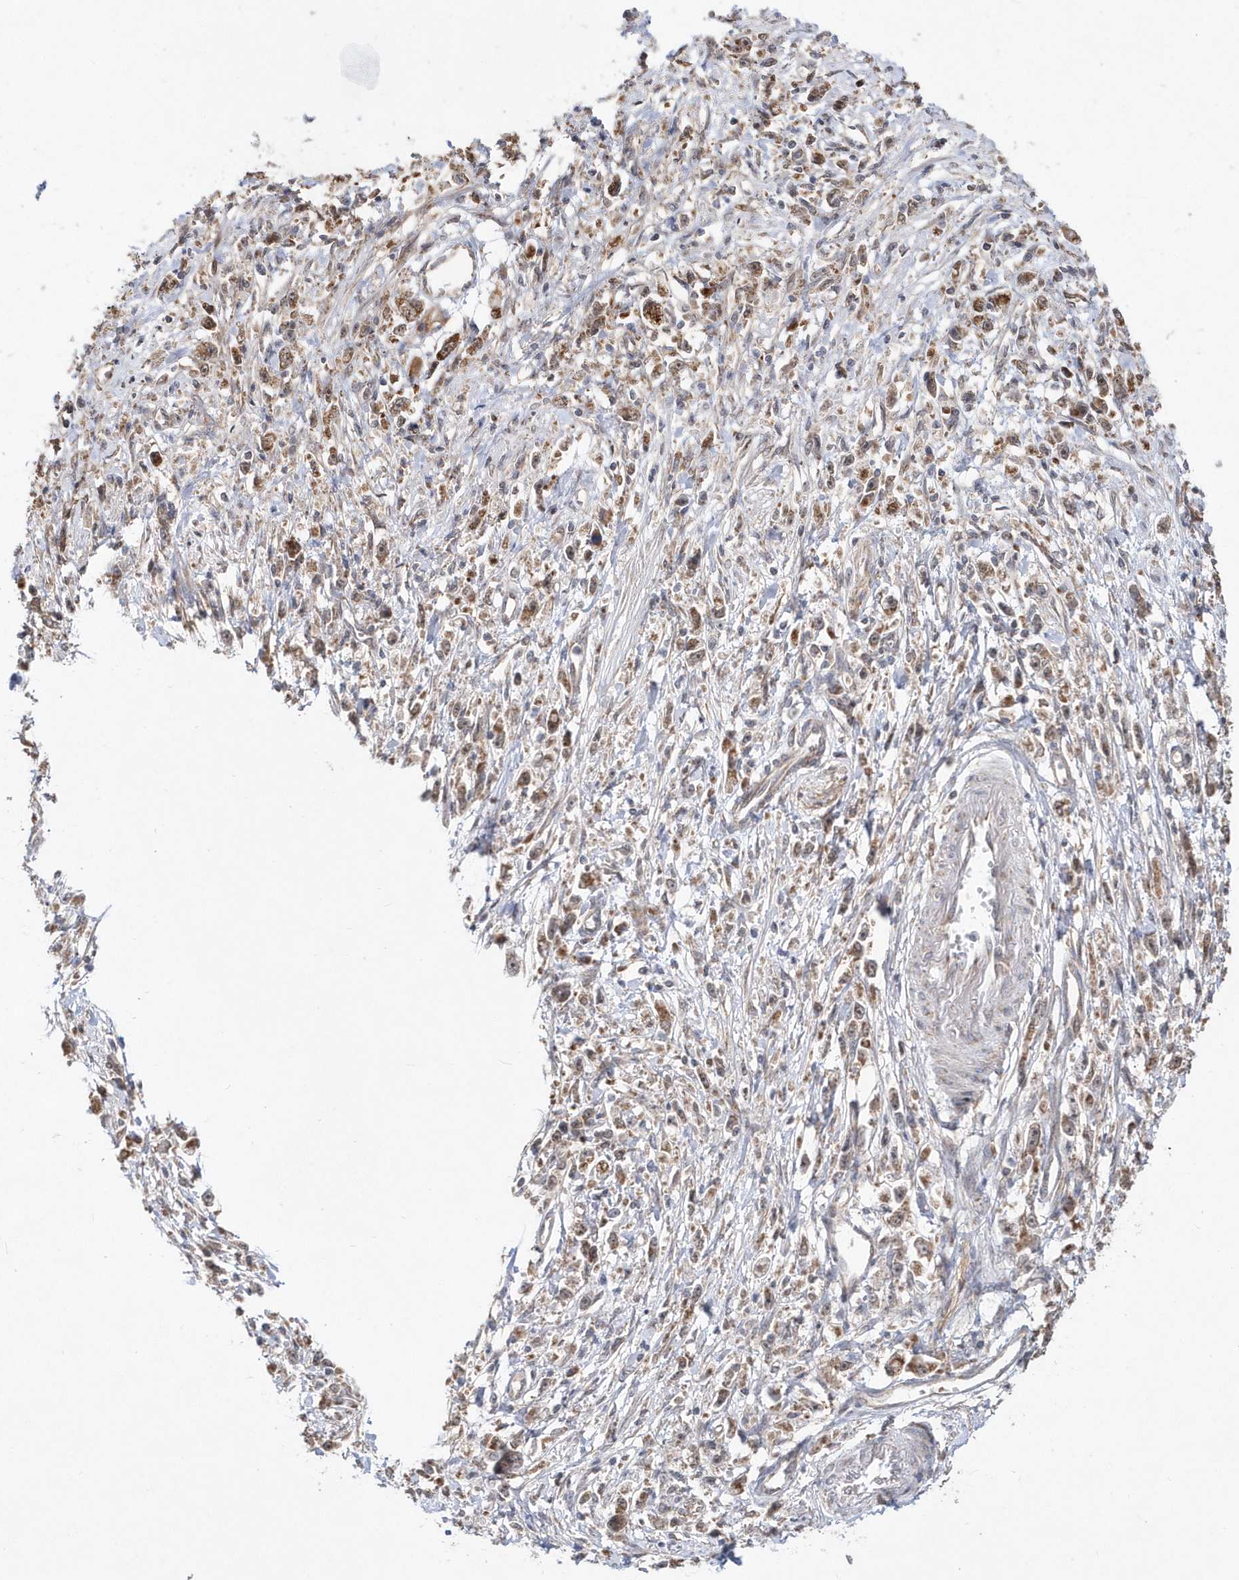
{"staining": {"intensity": "moderate", "quantity": "25%-75%", "location": "cytoplasmic/membranous,nuclear"}, "tissue": "stomach cancer", "cell_type": "Tumor cells", "image_type": "cancer", "snomed": [{"axis": "morphology", "description": "Adenocarcinoma, NOS"}, {"axis": "topography", "description": "Stomach"}], "caption": "Stomach cancer (adenocarcinoma) was stained to show a protein in brown. There is medium levels of moderate cytoplasmic/membranous and nuclear positivity in about 25%-75% of tumor cells.", "gene": "DALRD3", "patient": {"sex": "female", "age": 59}}